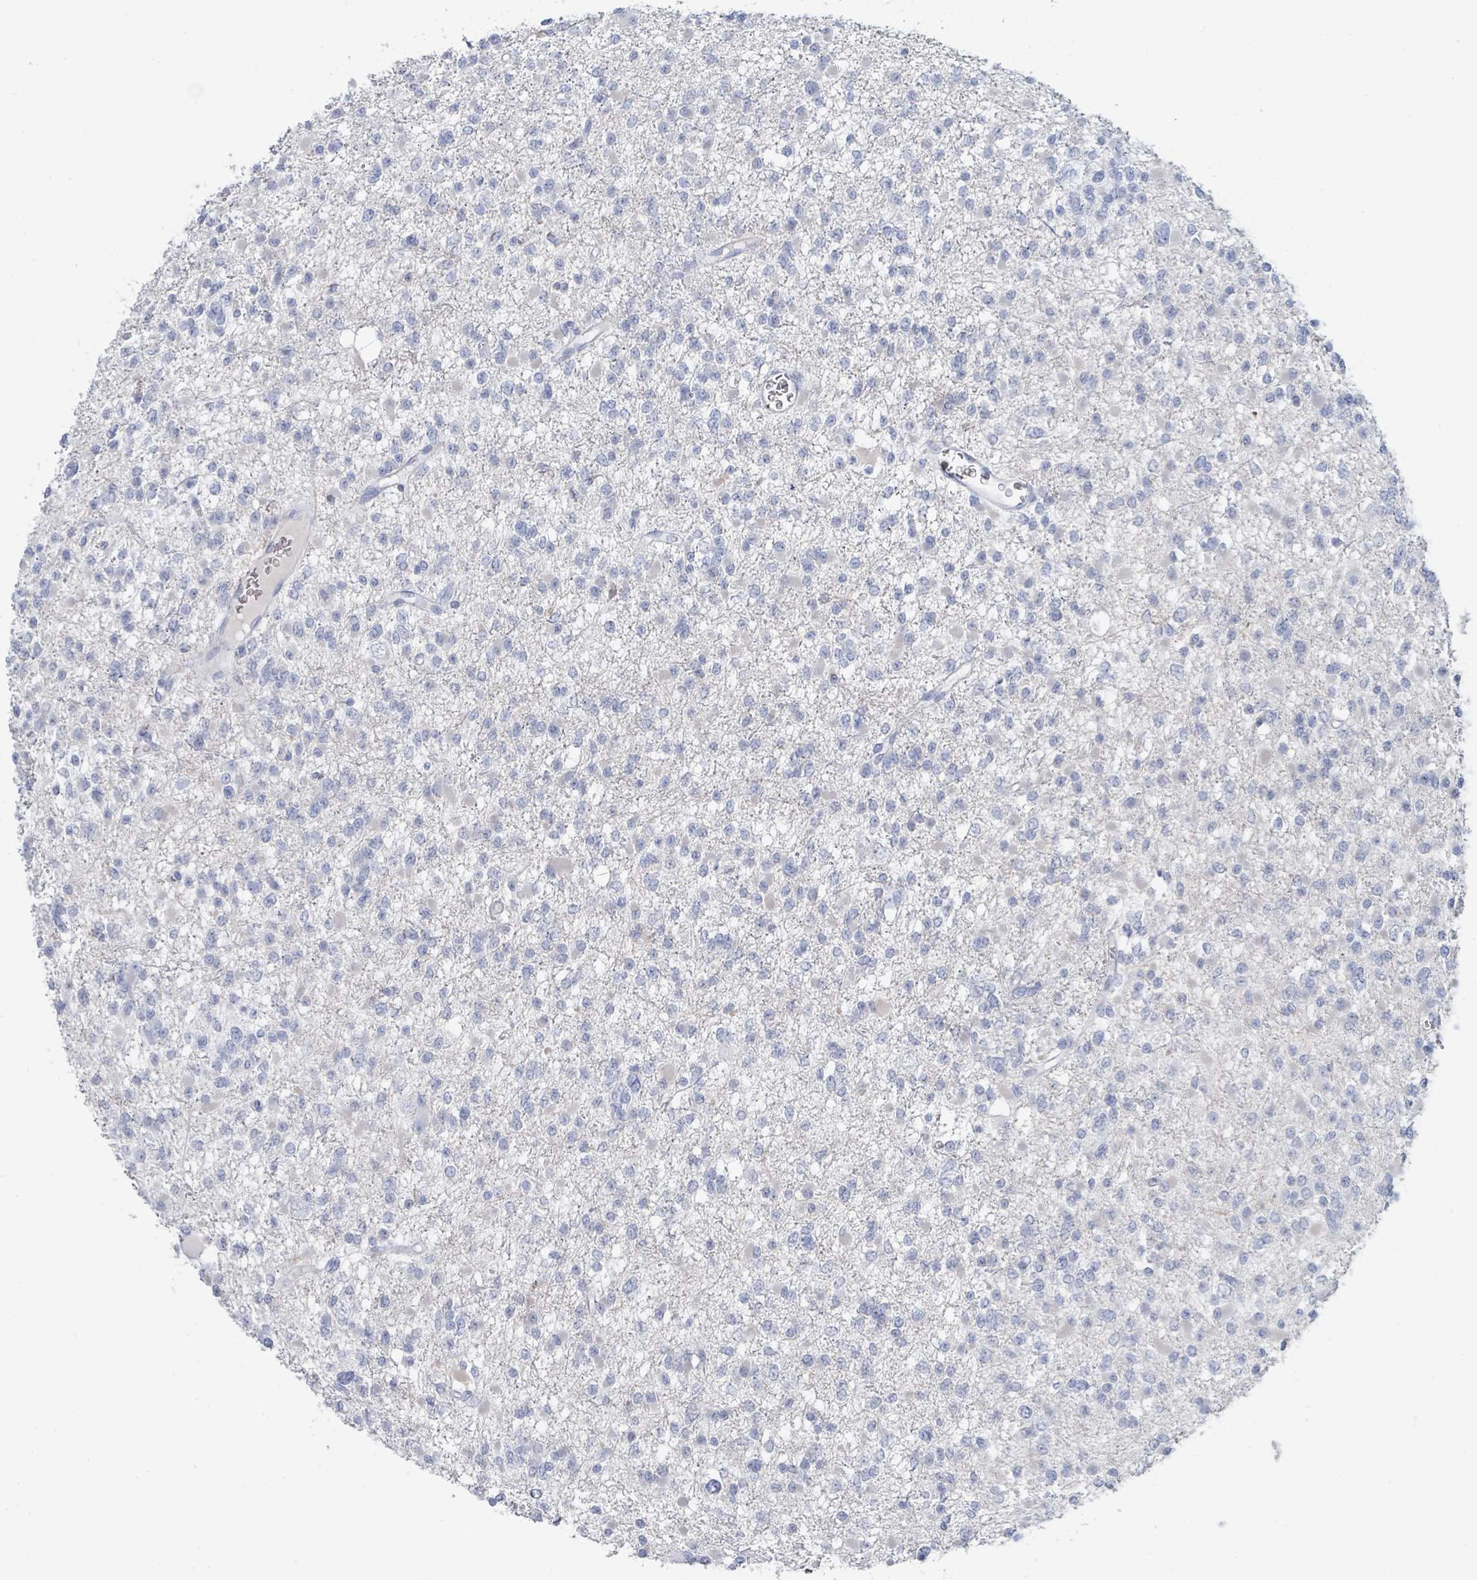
{"staining": {"intensity": "negative", "quantity": "none", "location": "none"}, "tissue": "glioma", "cell_type": "Tumor cells", "image_type": "cancer", "snomed": [{"axis": "morphology", "description": "Glioma, malignant, Low grade"}, {"axis": "topography", "description": "Brain"}], "caption": "The photomicrograph shows no significant expression in tumor cells of glioma. (DAB immunohistochemistry (IHC) with hematoxylin counter stain).", "gene": "DEFA4", "patient": {"sex": "female", "age": 22}}